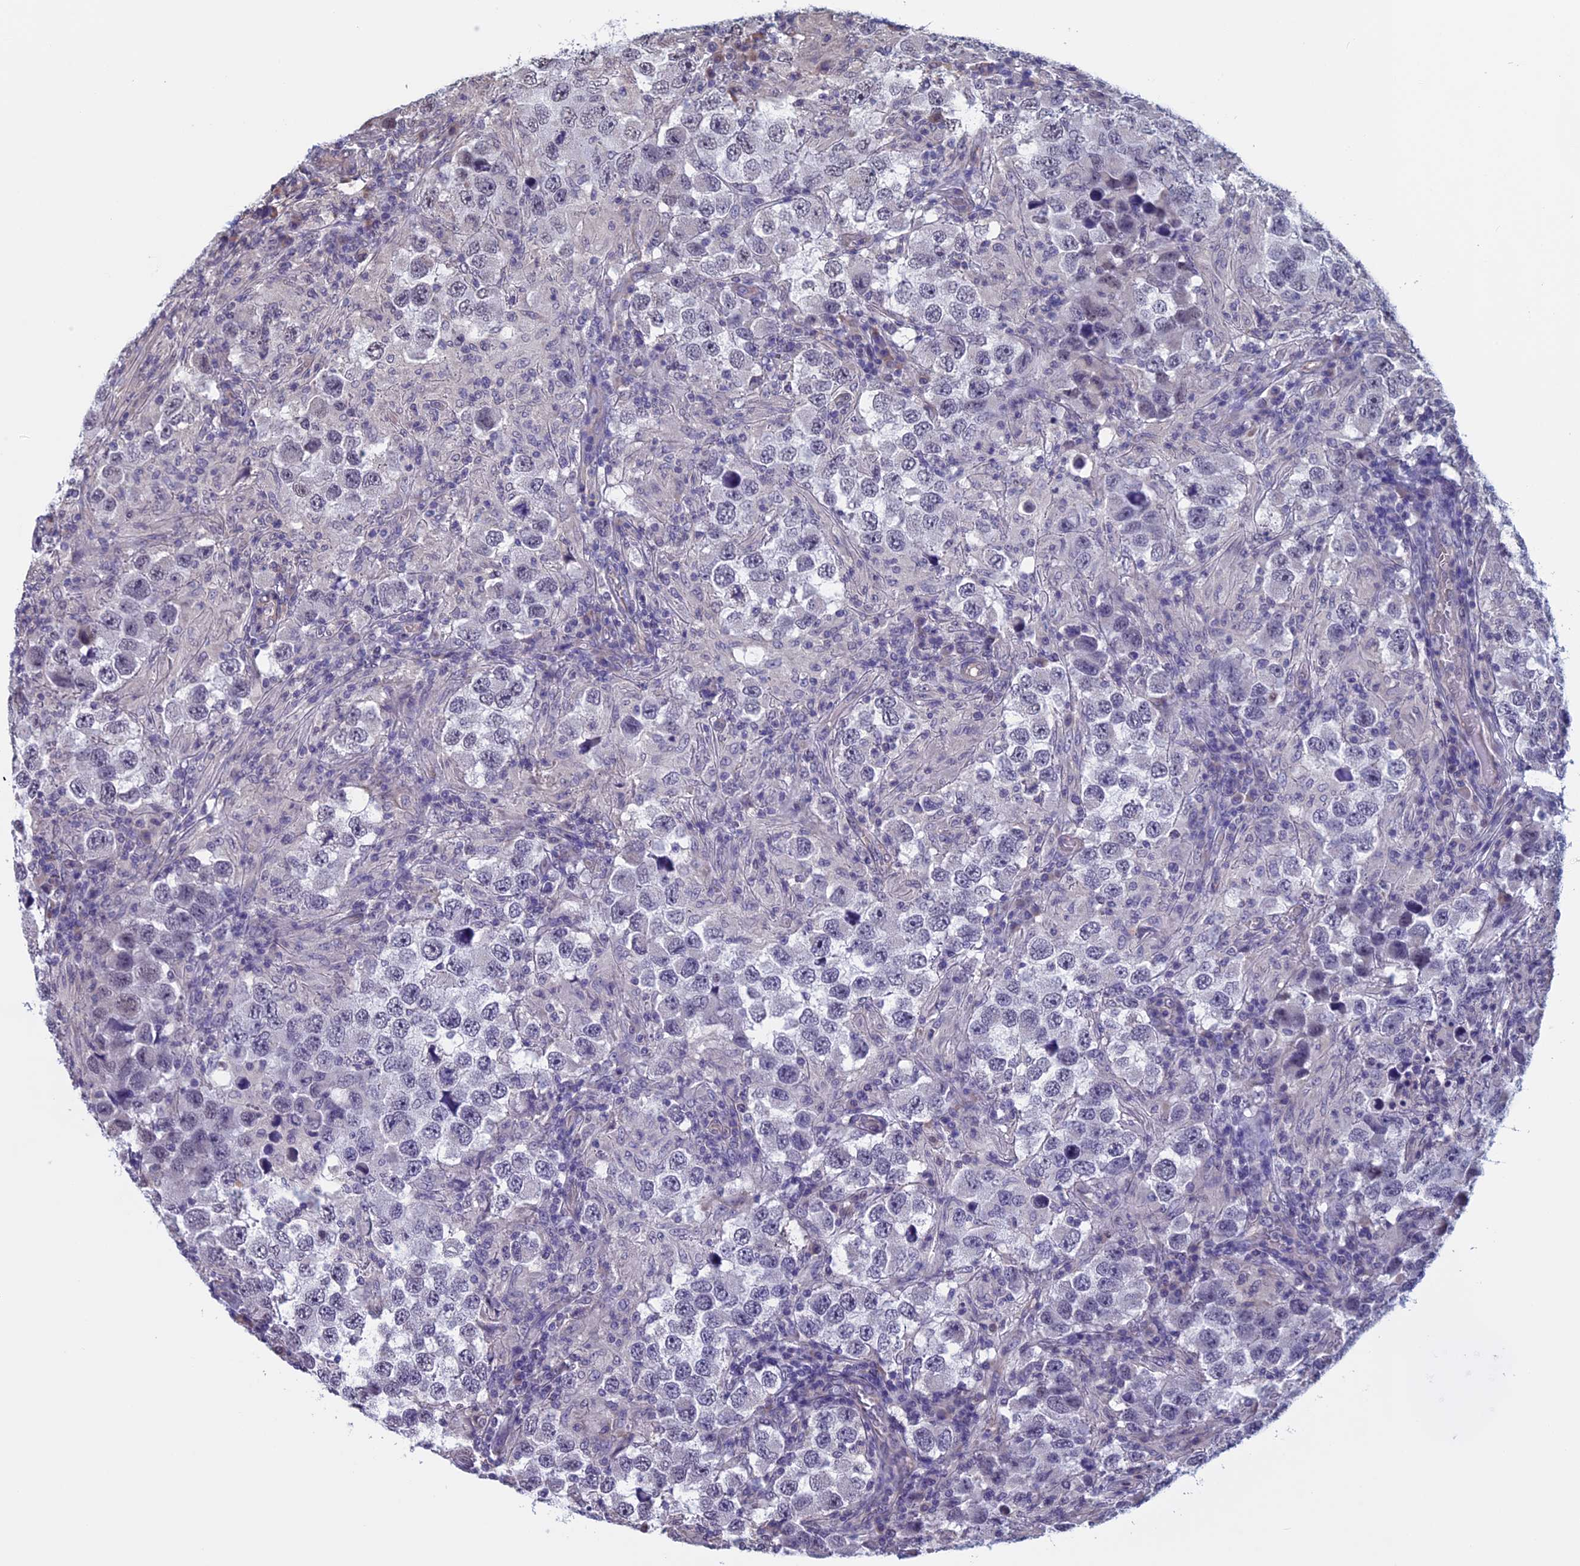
{"staining": {"intensity": "negative", "quantity": "none", "location": "none"}, "tissue": "testis cancer", "cell_type": "Tumor cells", "image_type": "cancer", "snomed": [{"axis": "morphology", "description": "Carcinoma, Embryonal, NOS"}, {"axis": "topography", "description": "Testis"}], "caption": "Tumor cells show no significant protein staining in testis cancer. (Brightfield microscopy of DAB immunohistochemistry (IHC) at high magnification).", "gene": "SLC1A6", "patient": {"sex": "male", "age": 21}}